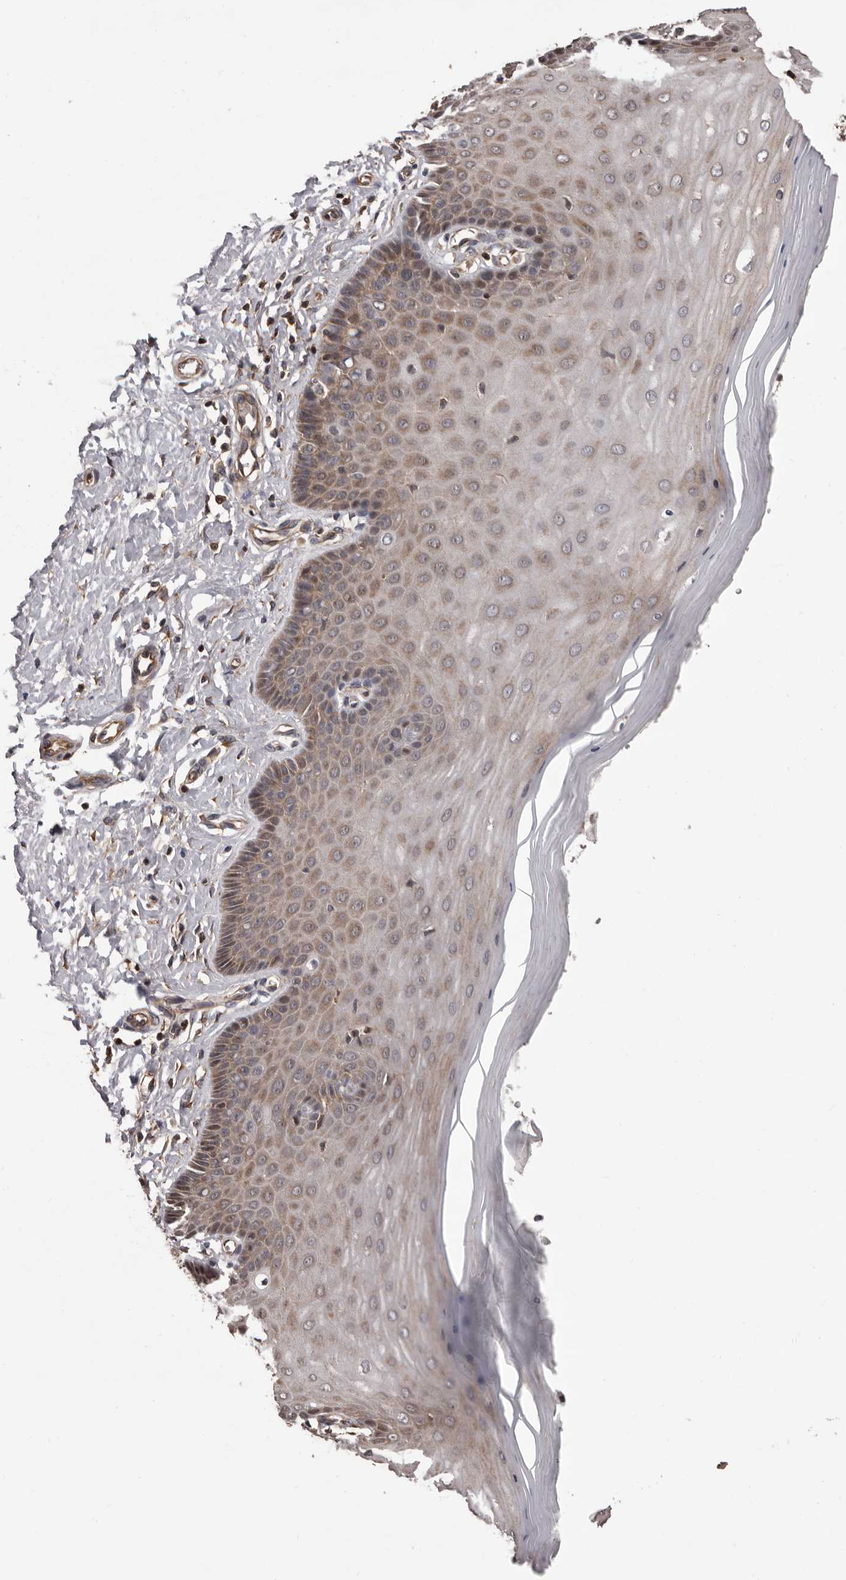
{"staining": {"intensity": "moderate", "quantity": ">75%", "location": "cytoplasmic/membranous"}, "tissue": "cervix", "cell_type": "Glandular cells", "image_type": "normal", "snomed": [{"axis": "morphology", "description": "Normal tissue, NOS"}, {"axis": "topography", "description": "Cervix"}], "caption": "Protein expression analysis of unremarkable cervix displays moderate cytoplasmic/membranous expression in about >75% of glandular cells.", "gene": "ADAMTS2", "patient": {"sex": "female", "age": 55}}